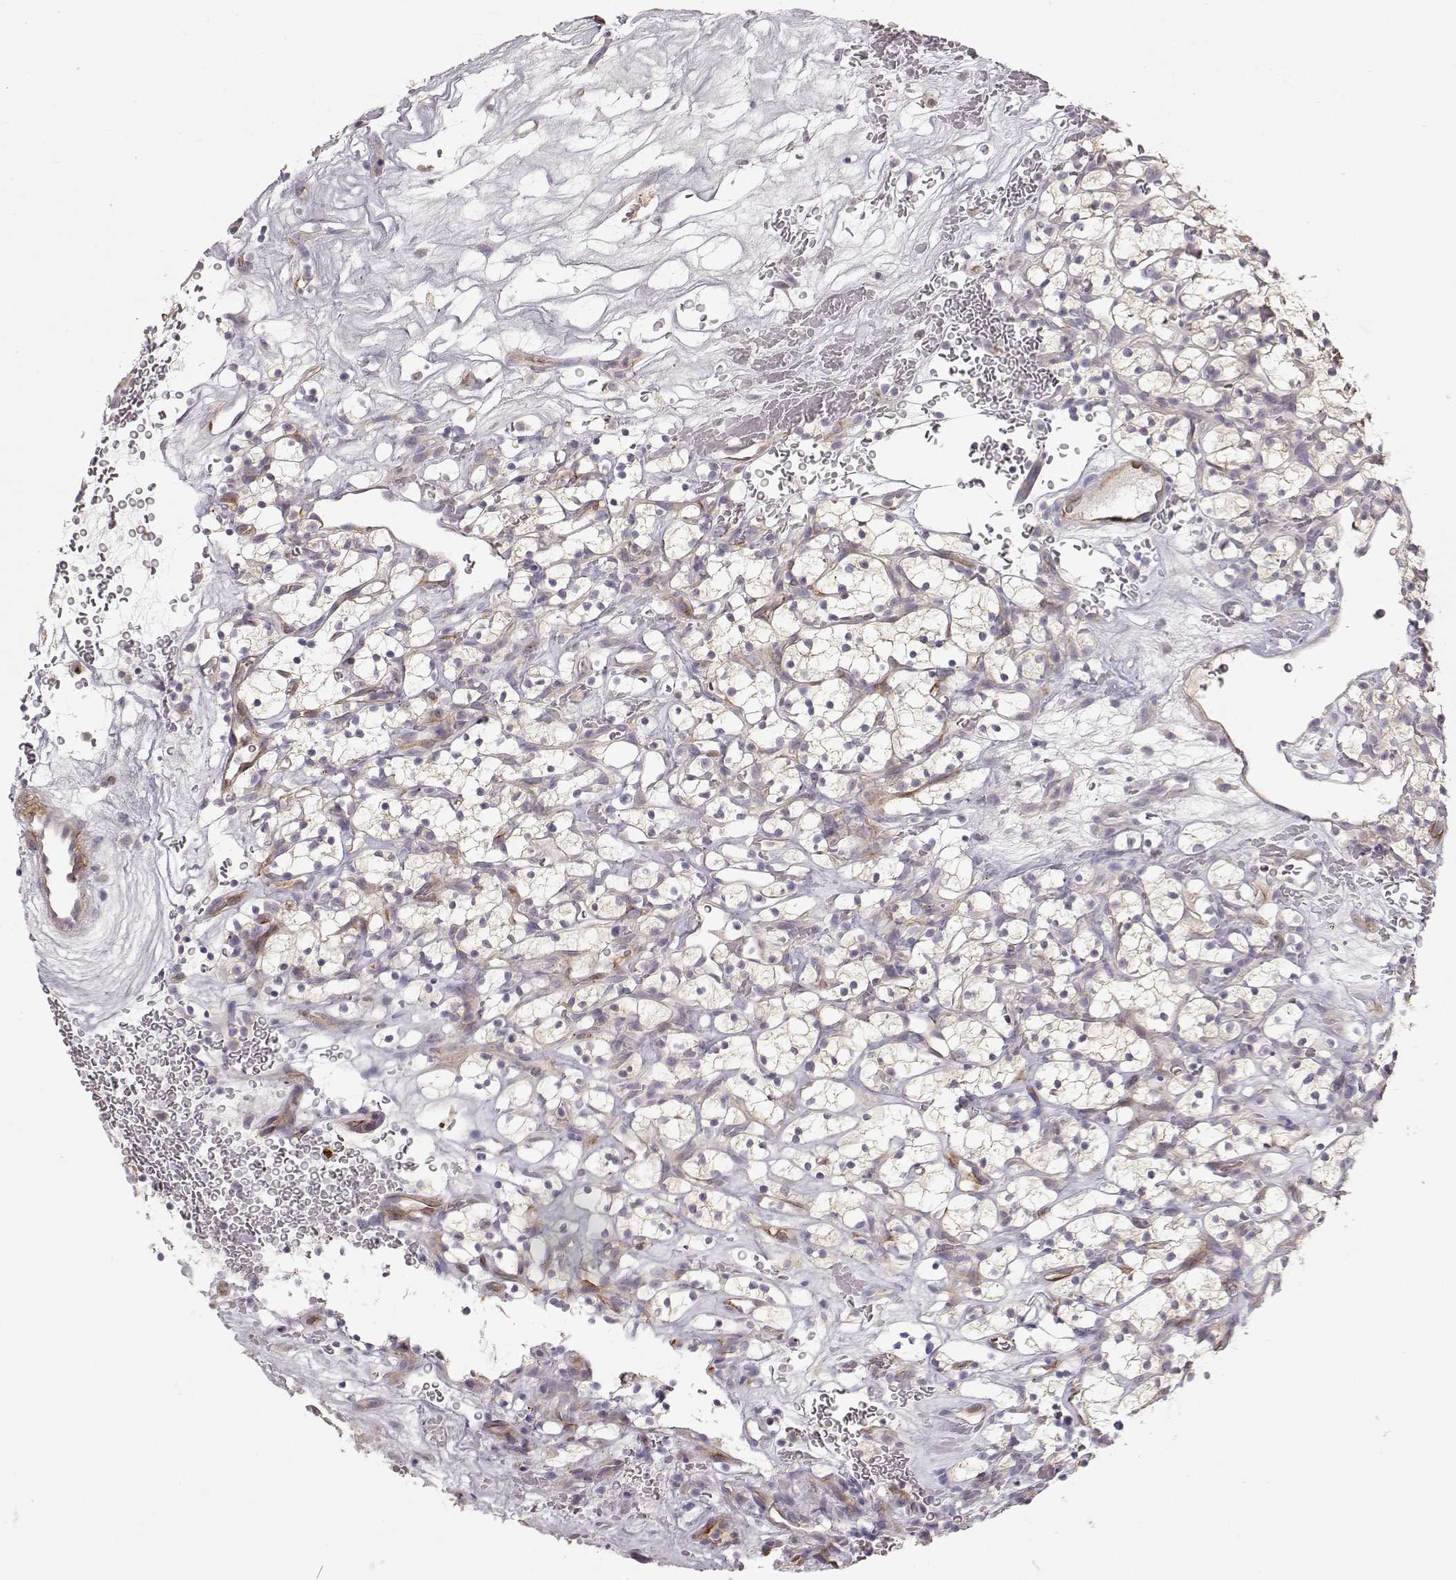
{"staining": {"intensity": "negative", "quantity": "none", "location": "none"}, "tissue": "renal cancer", "cell_type": "Tumor cells", "image_type": "cancer", "snomed": [{"axis": "morphology", "description": "Adenocarcinoma, NOS"}, {"axis": "topography", "description": "Kidney"}], "caption": "An immunohistochemistry (IHC) photomicrograph of renal adenocarcinoma is shown. There is no staining in tumor cells of renal adenocarcinoma.", "gene": "ARHGAP8", "patient": {"sex": "female", "age": 64}}